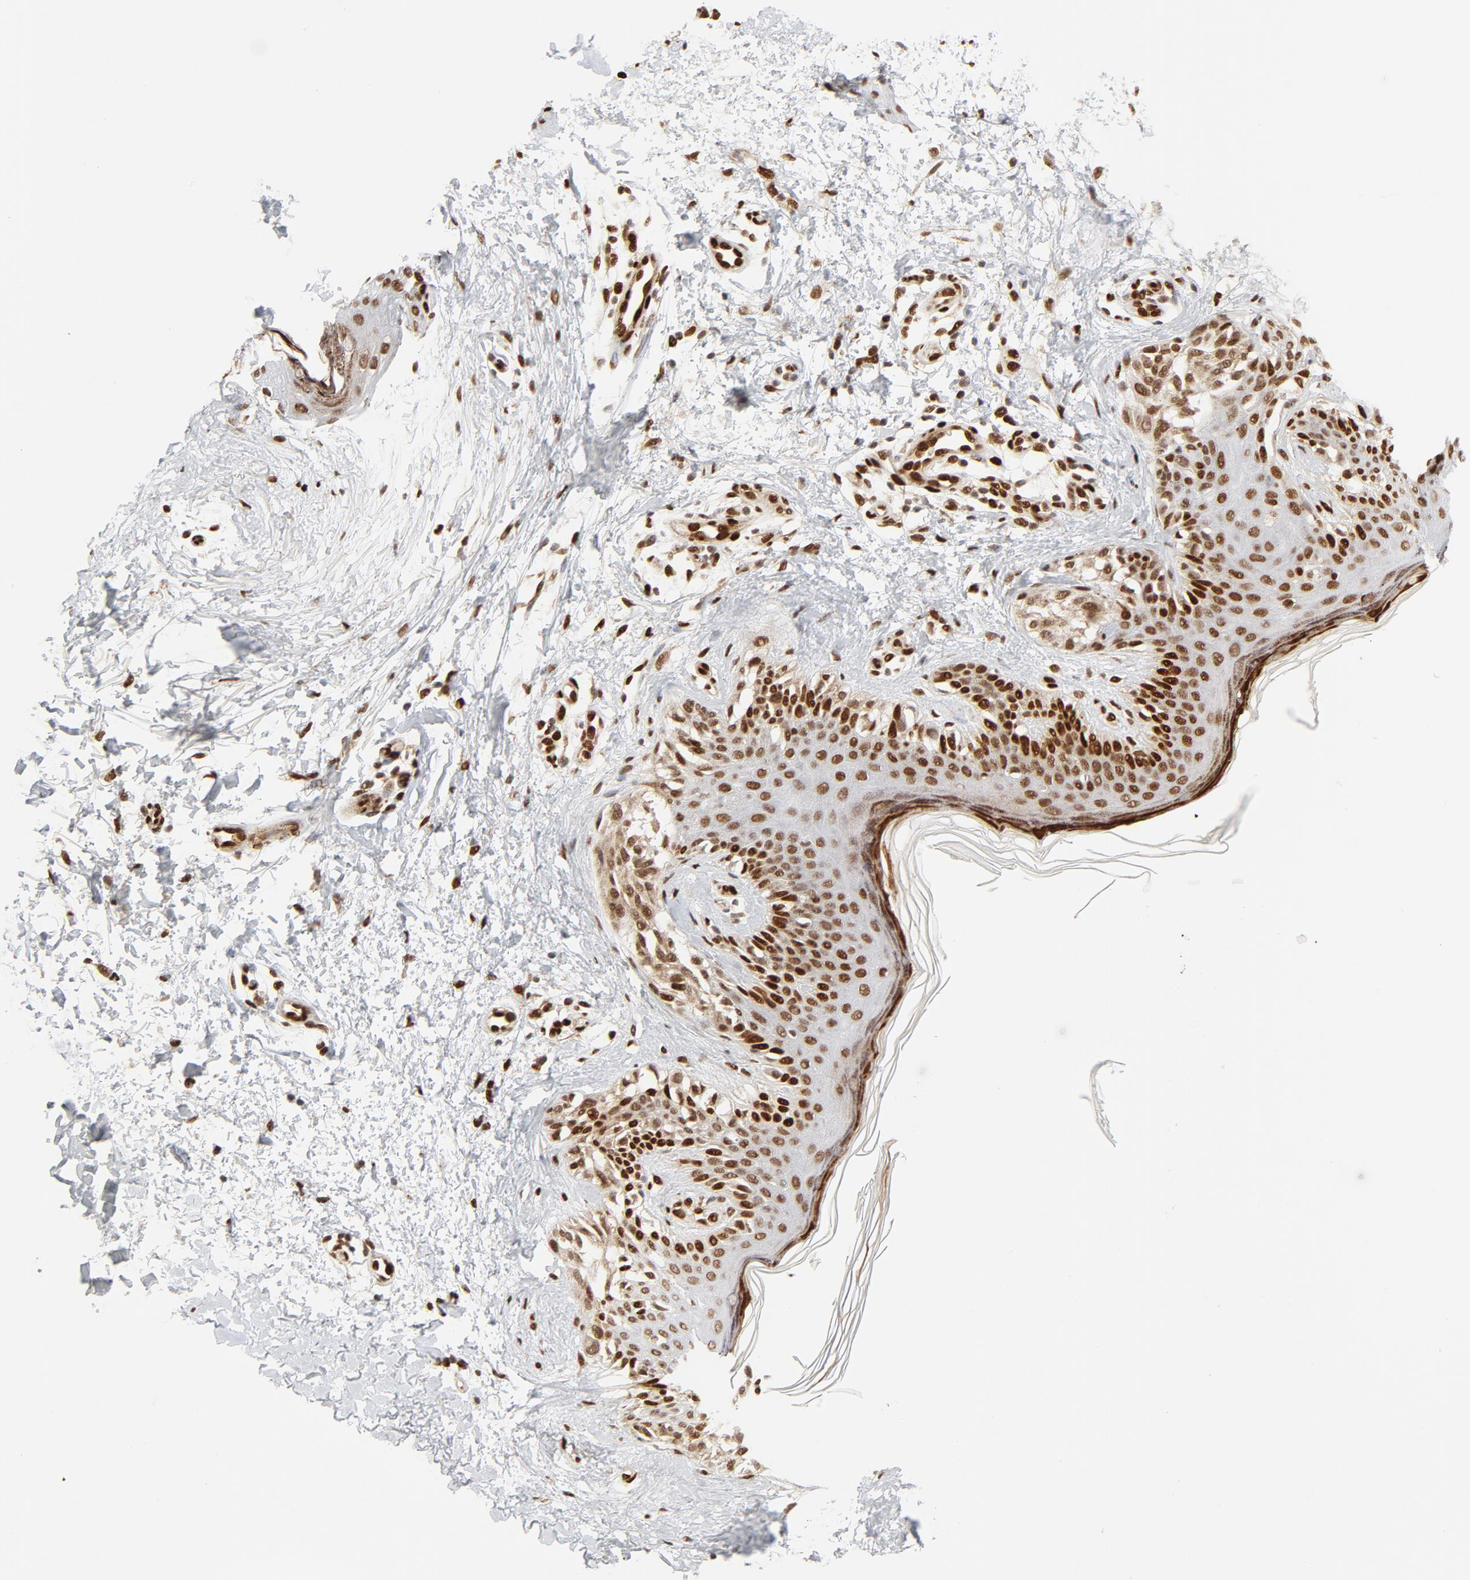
{"staining": {"intensity": "moderate", "quantity": ">75%", "location": "nuclear"}, "tissue": "melanoma", "cell_type": "Tumor cells", "image_type": "cancer", "snomed": [{"axis": "morphology", "description": "Normal tissue, NOS"}, {"axis": "morphology", "description": "Malignant melanoma, NOS"}, {"axis": "topography", "description": "Skin"}], "caption": "Protein expression analysis of melanoma exhibits moderate nuclear positivity in about >75% of tumor cells.", "gene": "MEF2A", "patient": {"sex": "male", "age": 83}}